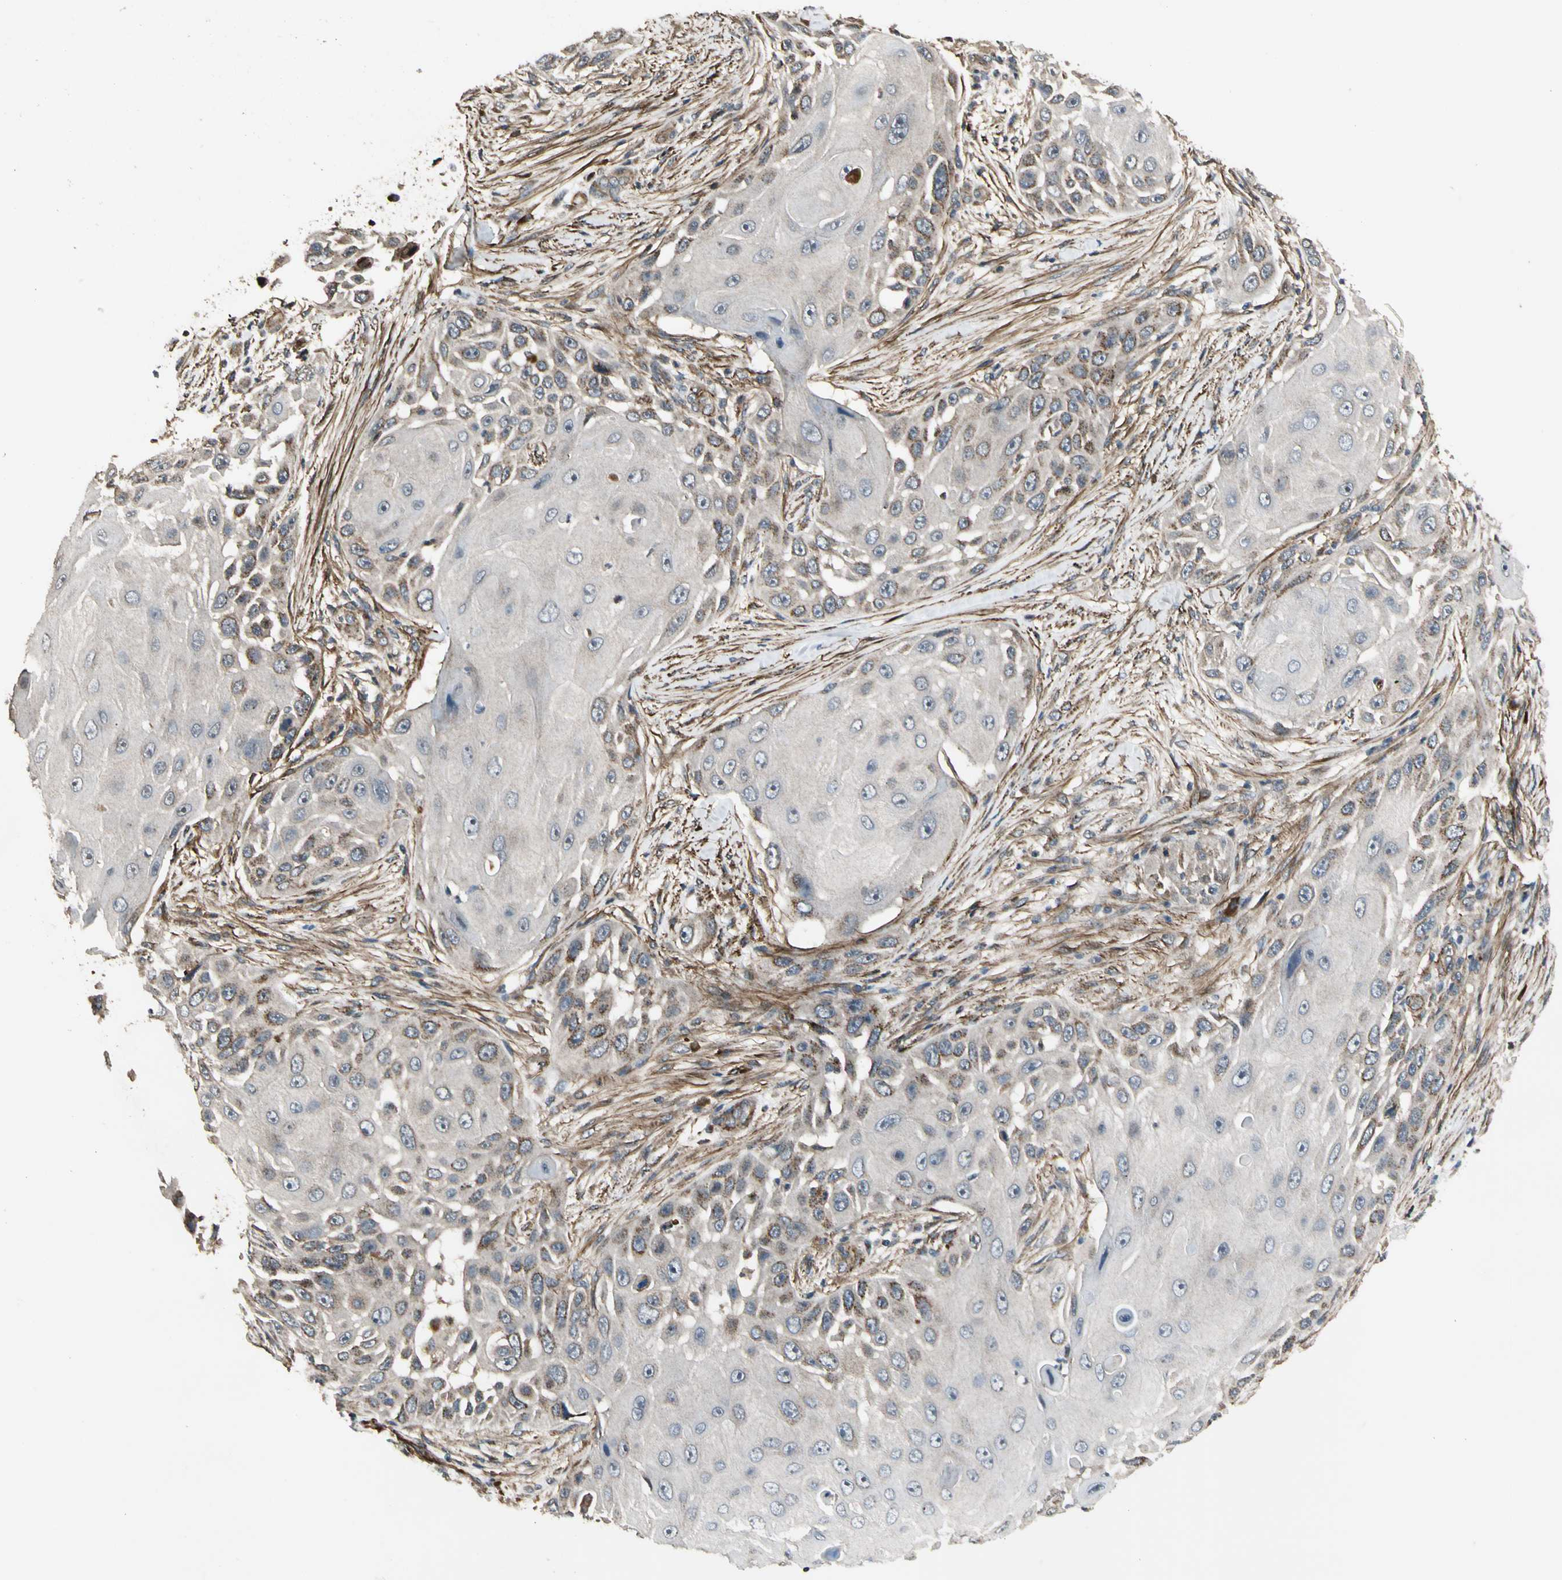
{"staining": {"intensity": "weak", "quantity": "<25%", "location": "cytoplasmic/membranous"}, "tissue": "skin cancer", "cell_type": "Tumor cells", "image_type": "cancer", "snomed": [{"axis": "morphology", "description": "Squamous cell carcinoma, NOS"}, {"axis": "topography", "description": "Skin"}], "caption": "The IHC micrograph has no significant staining in tumor cells of skin cancer (squamous cell carcinoma) tissue.", "gene": "GCK", "patient": {"sex": "female", "age": 44}}